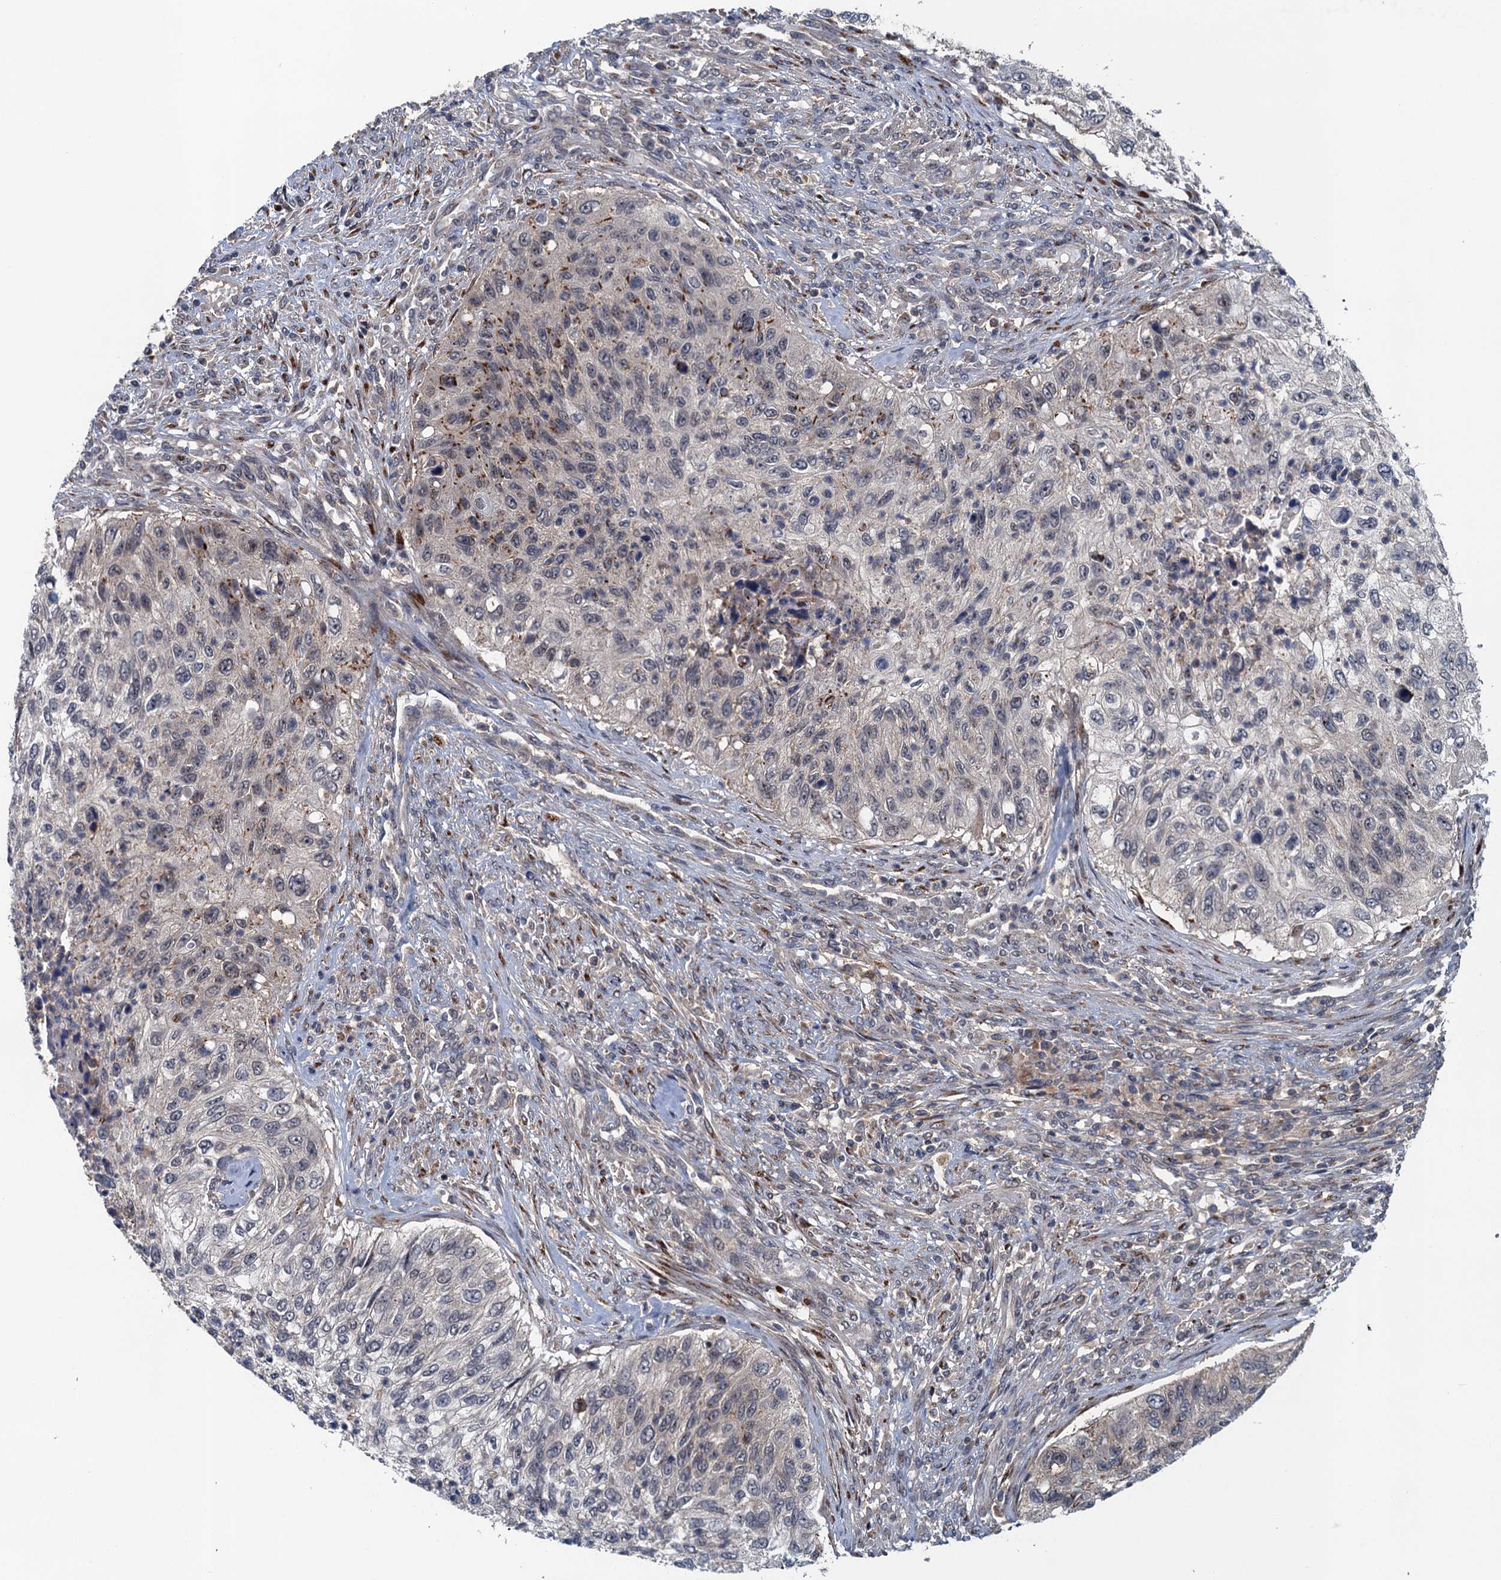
{"staining": {"intensity": "moderate", "quantity": "<25%", "location": "cytoplasmic/membranous"}, "tissue": "urothelial cancer", "cell_type": "Tumor cells", "image_type": "cancer", "snomed": [{"axis": "morphology", "description": "Urothelial carcinoma, High grade"}, {"axis": "topography", "description": "Urinary bladder"}], "caption": "Protein staining displays moderate cytoplasmic/membranous staining in approximately <25% of tumor cells in urothelial cancer.", "gene": "RNF165", "patient": {"sex": "female", "age": 60}}